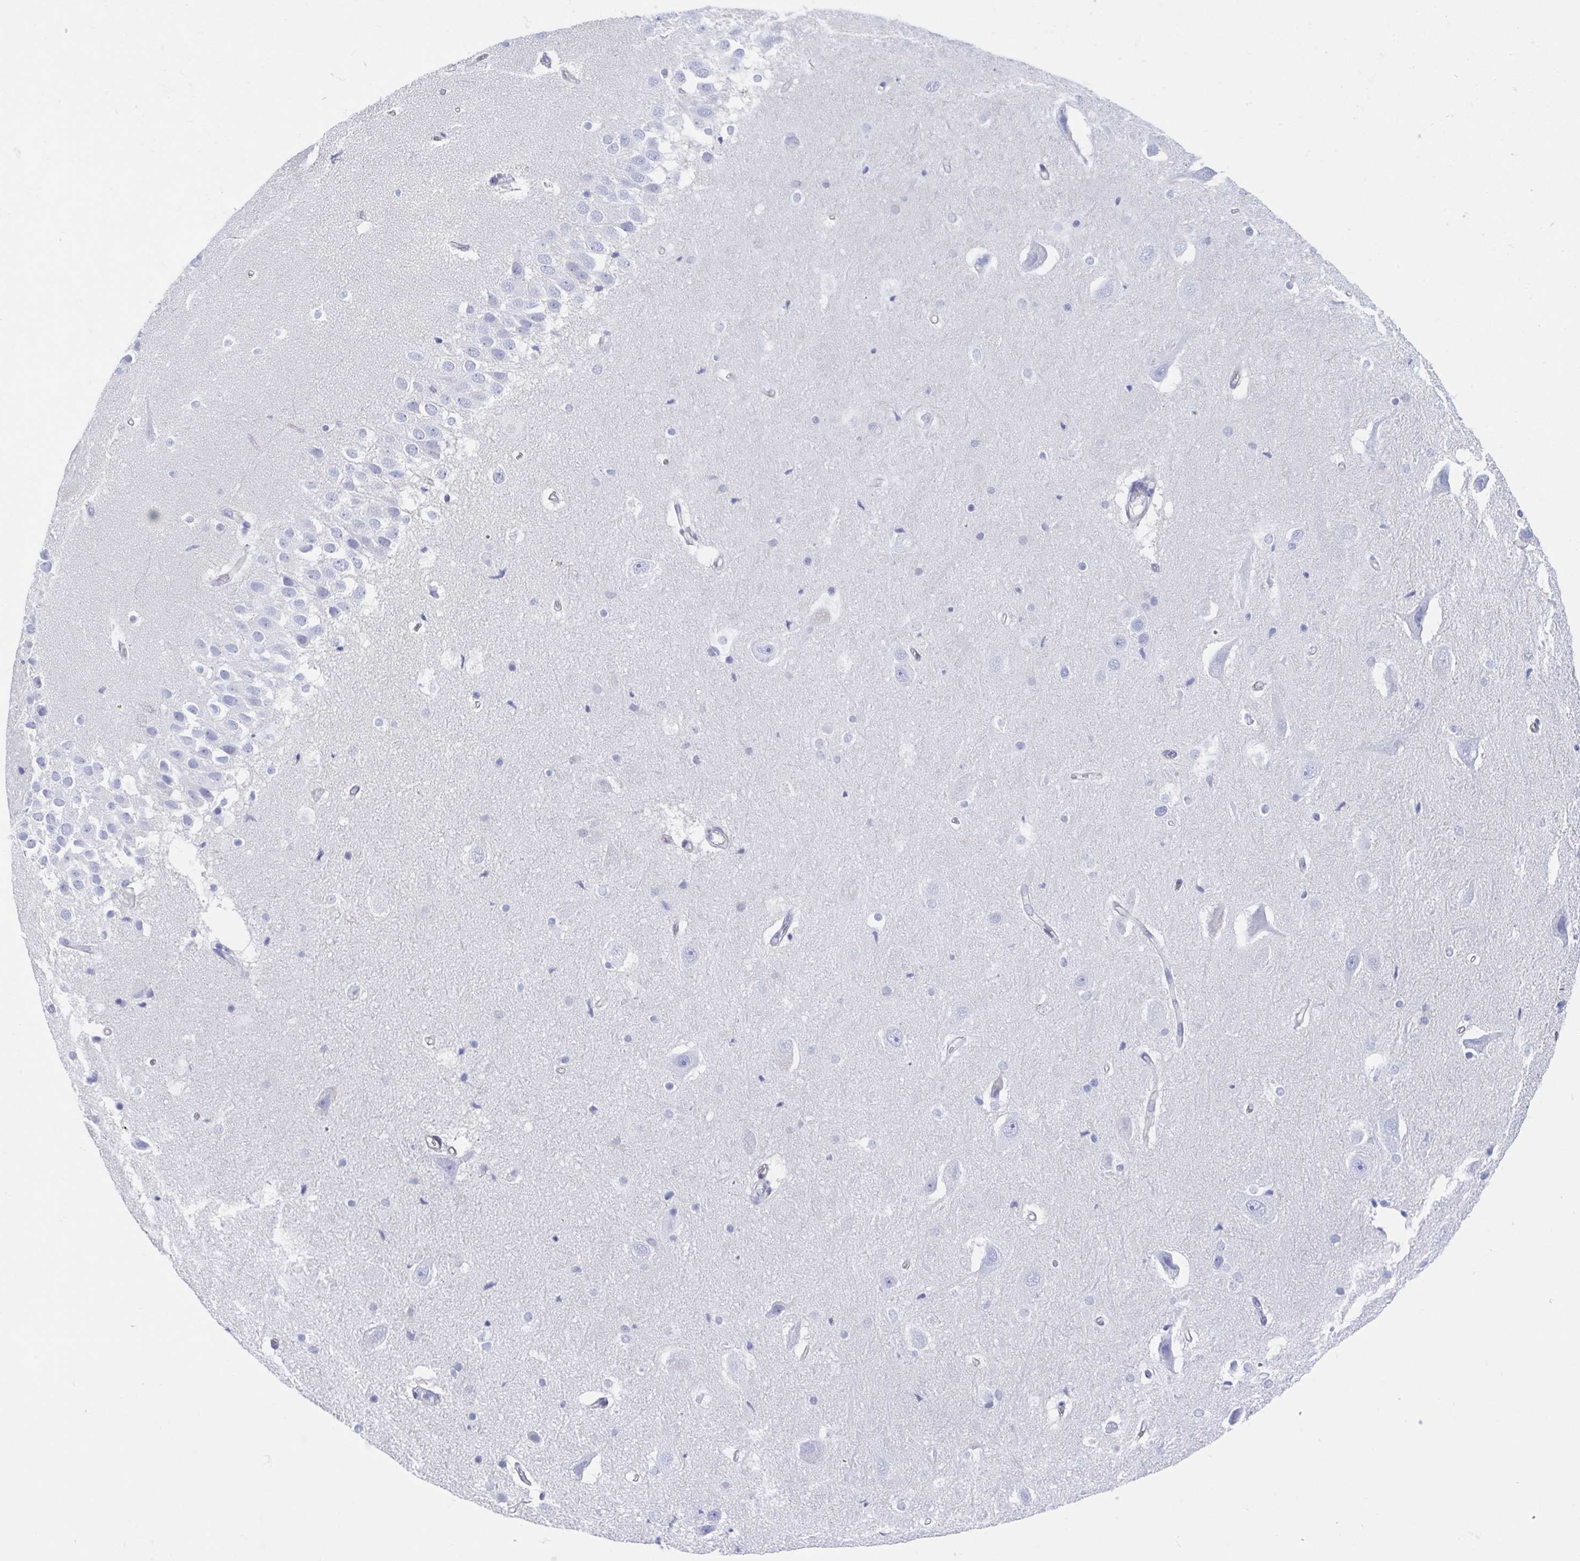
{"staining": {"intensity": "negative", "quantity": "none", "location": "none"}, "tissue": "hippocampus", "cell_type": "Glial cells", "image_type": "normal", "snomed": [{"axis": "morphology", "description": "Normal tissue, NOS"}, {"axis": "topography", "description": "Hippocampus"}], "caption": "Glial cells show no significant protein staining in unremarkable hippocampus. Nuclei are stained in blue.", "gene": "SHCBP1L", "patient": {"sex": "male", "age": 26}}